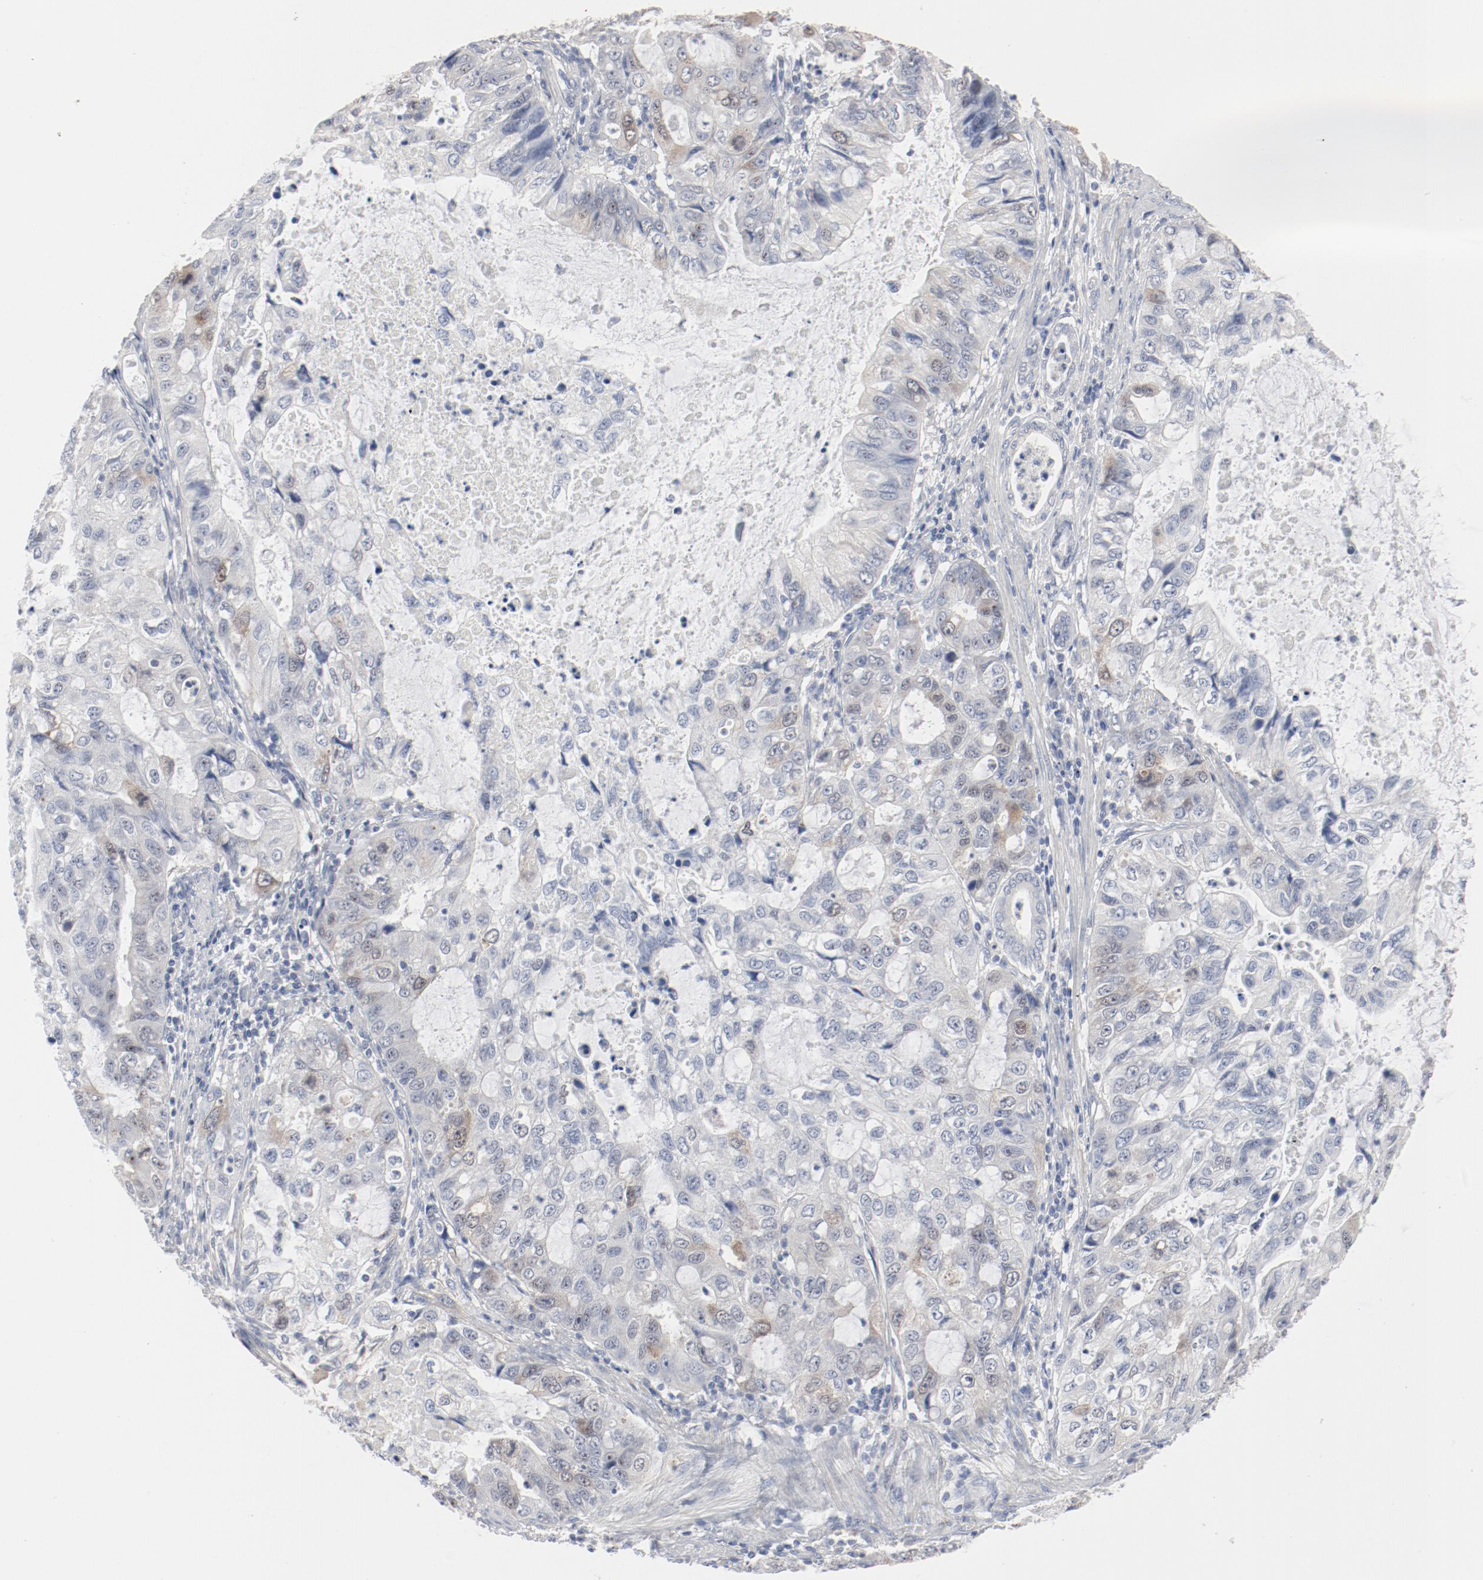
{"staining": {"intensity": "weak", "quantity": "<25%", "location": "cytoplasmic/membranous,nuclear"}, "tissue": "stomach cancer", "cell_type": "Tumor cells", "image_type": "cancer", "snomed": [{"axis": "morphology", "description": "Adenocarcinoma, NOS"}, {"axis": "topography", "description": "Stomach, upper"}], "caption": "Tumor cells are negative for protein expression in human adenocarcinoma (stomach). (Brightfield microscopy of DAB IHC at high magnification).", "gene": "CDK1", "patient": {"sex": "female", "age": 52}}